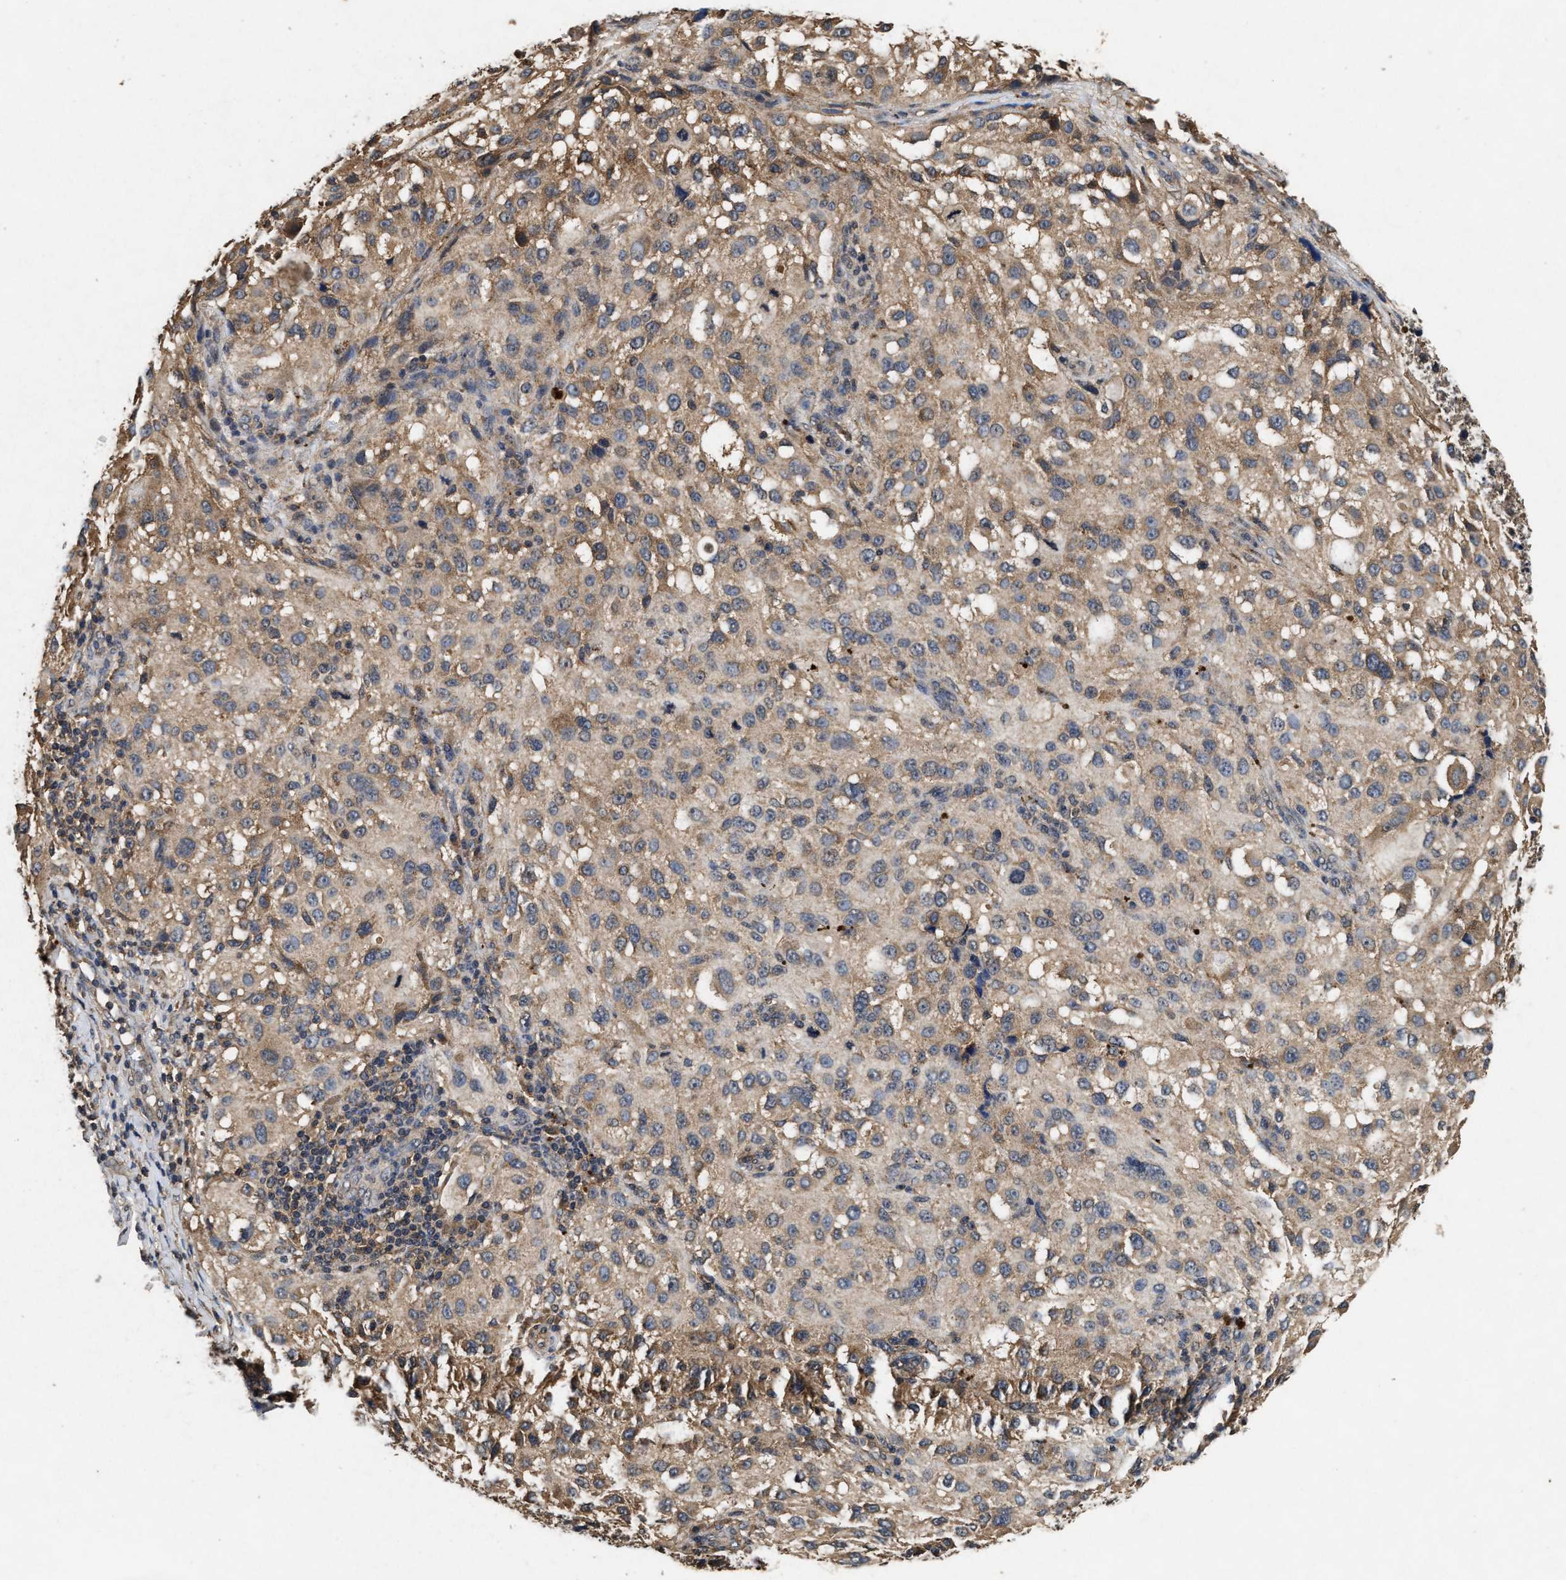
{"staining": {"intensity": "moderate", "quantity": "25%-75%", "location": "cytoplasmic/membranous"}, "tissue": "melanoma", "cell_type": "Tumor cells", "image_type": "cancer", "snomed": [{"axis": "morphology", "description": "Necrosis, NOS"}, {"axis": "morphology", "description": "Malignant melanoma, NOS"}, {"axis": "topography", "description": "Skin"}], "caption": "IHC (DAB (3,3'-diaminobenzidine)) staining of human melanoma reveals moderate cytoplasmic/membranous protein staining in approximately 25%-75% of tumor cells.", "gene": "PDAP1", "patient": {"sex": "female", "age": 87}}